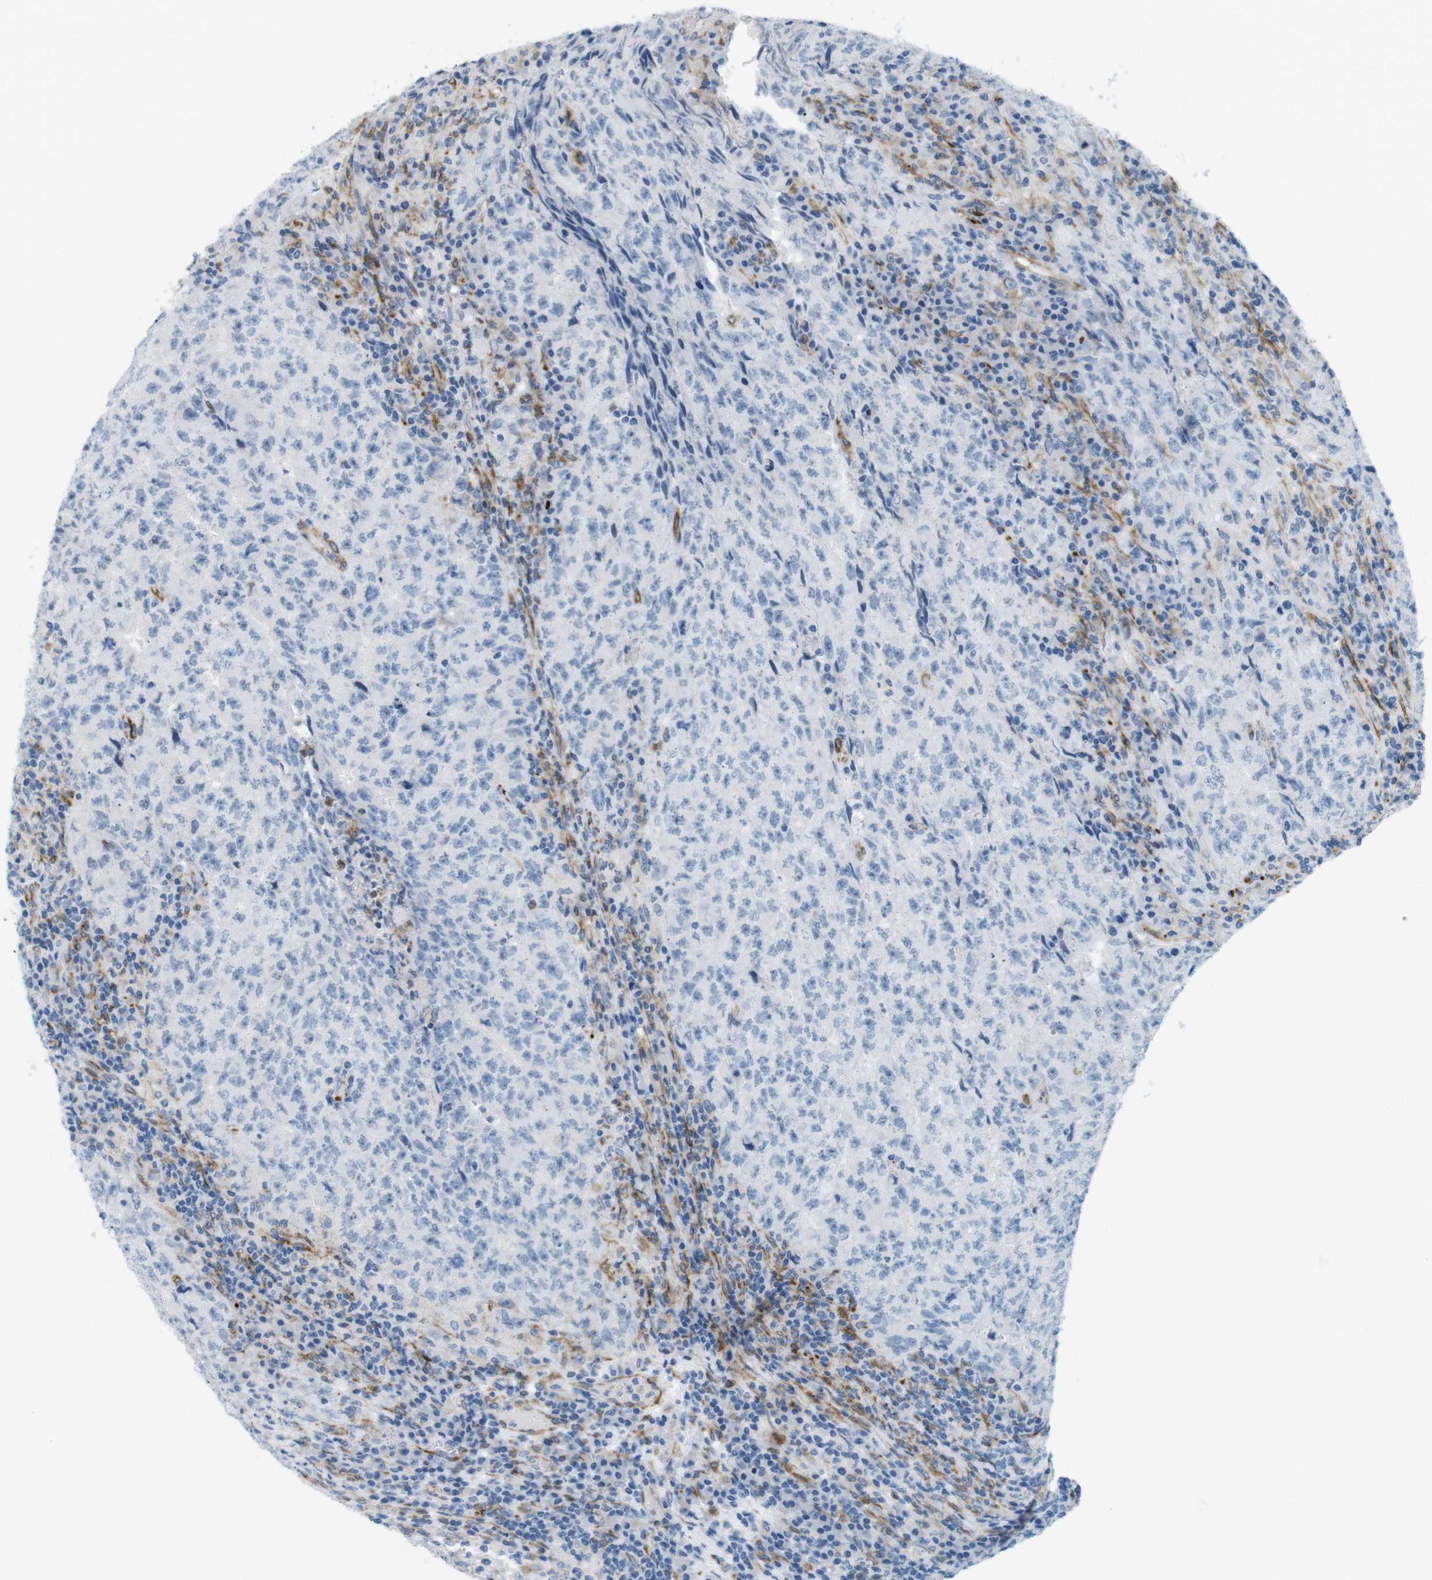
{"staining": {"intensity": "negative", "quantity": "none", "location": "none"}, "tissue": "testis cancer", "cell_type": "Tumor cells", "image_type": "cancer", "snomed": [{"axis": "morphology", "description": "Necrosis, NOS"}, {"axis": "morphology", "description": "Carcinoma, Embryonal, NOS"}, {"axis": "topography", "description": "Testis"}], "caption": "Protein analysis of testis cancer exhibits no significant staining in tumor cells.", "gene": "MYH9", "patient": {"sex": "male", "age": 19}}